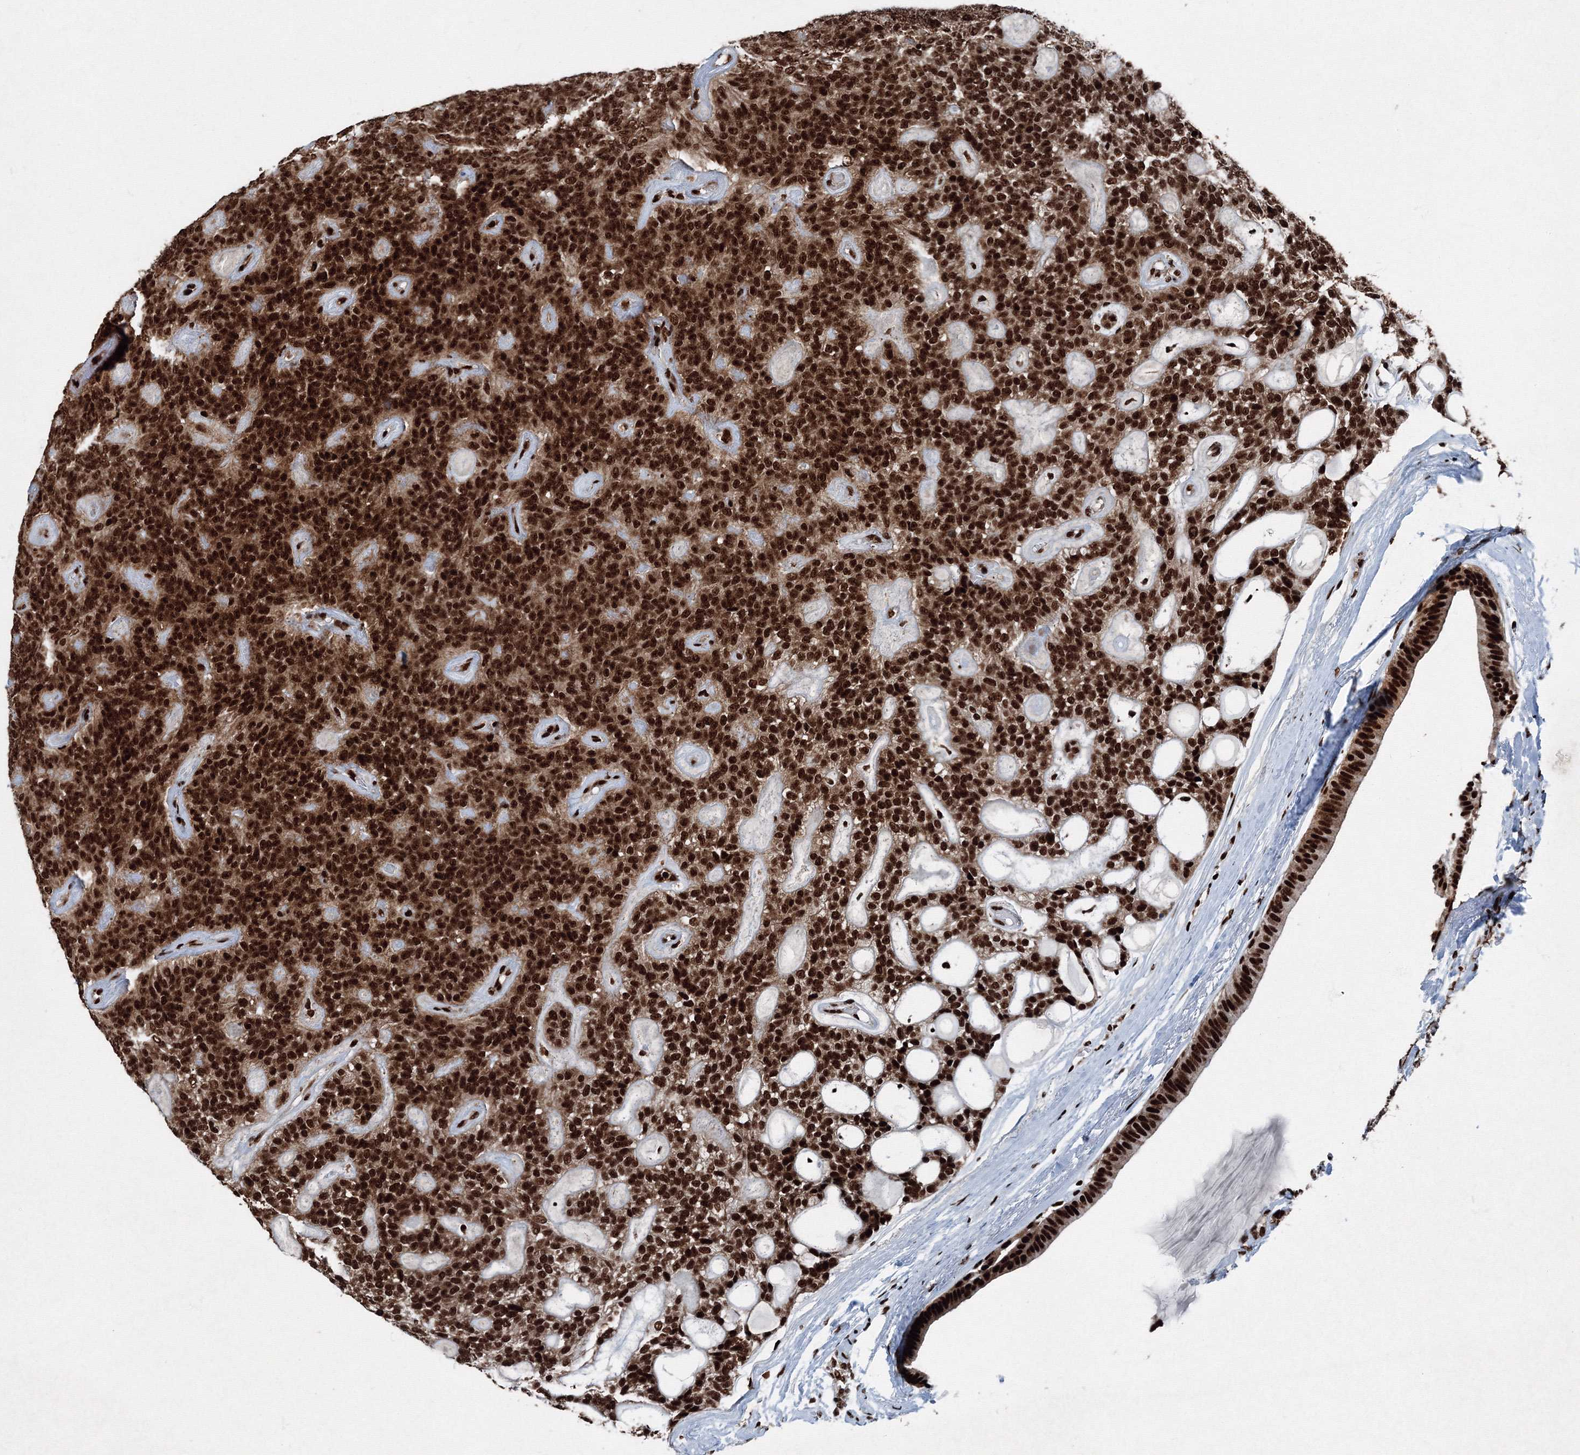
{"staining": {"intensity": "strong", "quantity": ">75%", "location": "nuclear"}, "tissue": "head and neck cancer", "cell_type": "Tumor cells", "image_type": "cancer", "snomed": [{"axis": "morphology", "description": "Adenocarcinoma, NOS"}, {"axis": "topography", "description": "Head-Neck"}], "caption": "There is high levels of strong nuclear expression in tumor cells of head and neck cancer (adenocarcinoma), as demonstrated by immunohistochemical staining (brown color).", "gene": "SNRPC", "patient": {"sex": "male", "age": 66}}